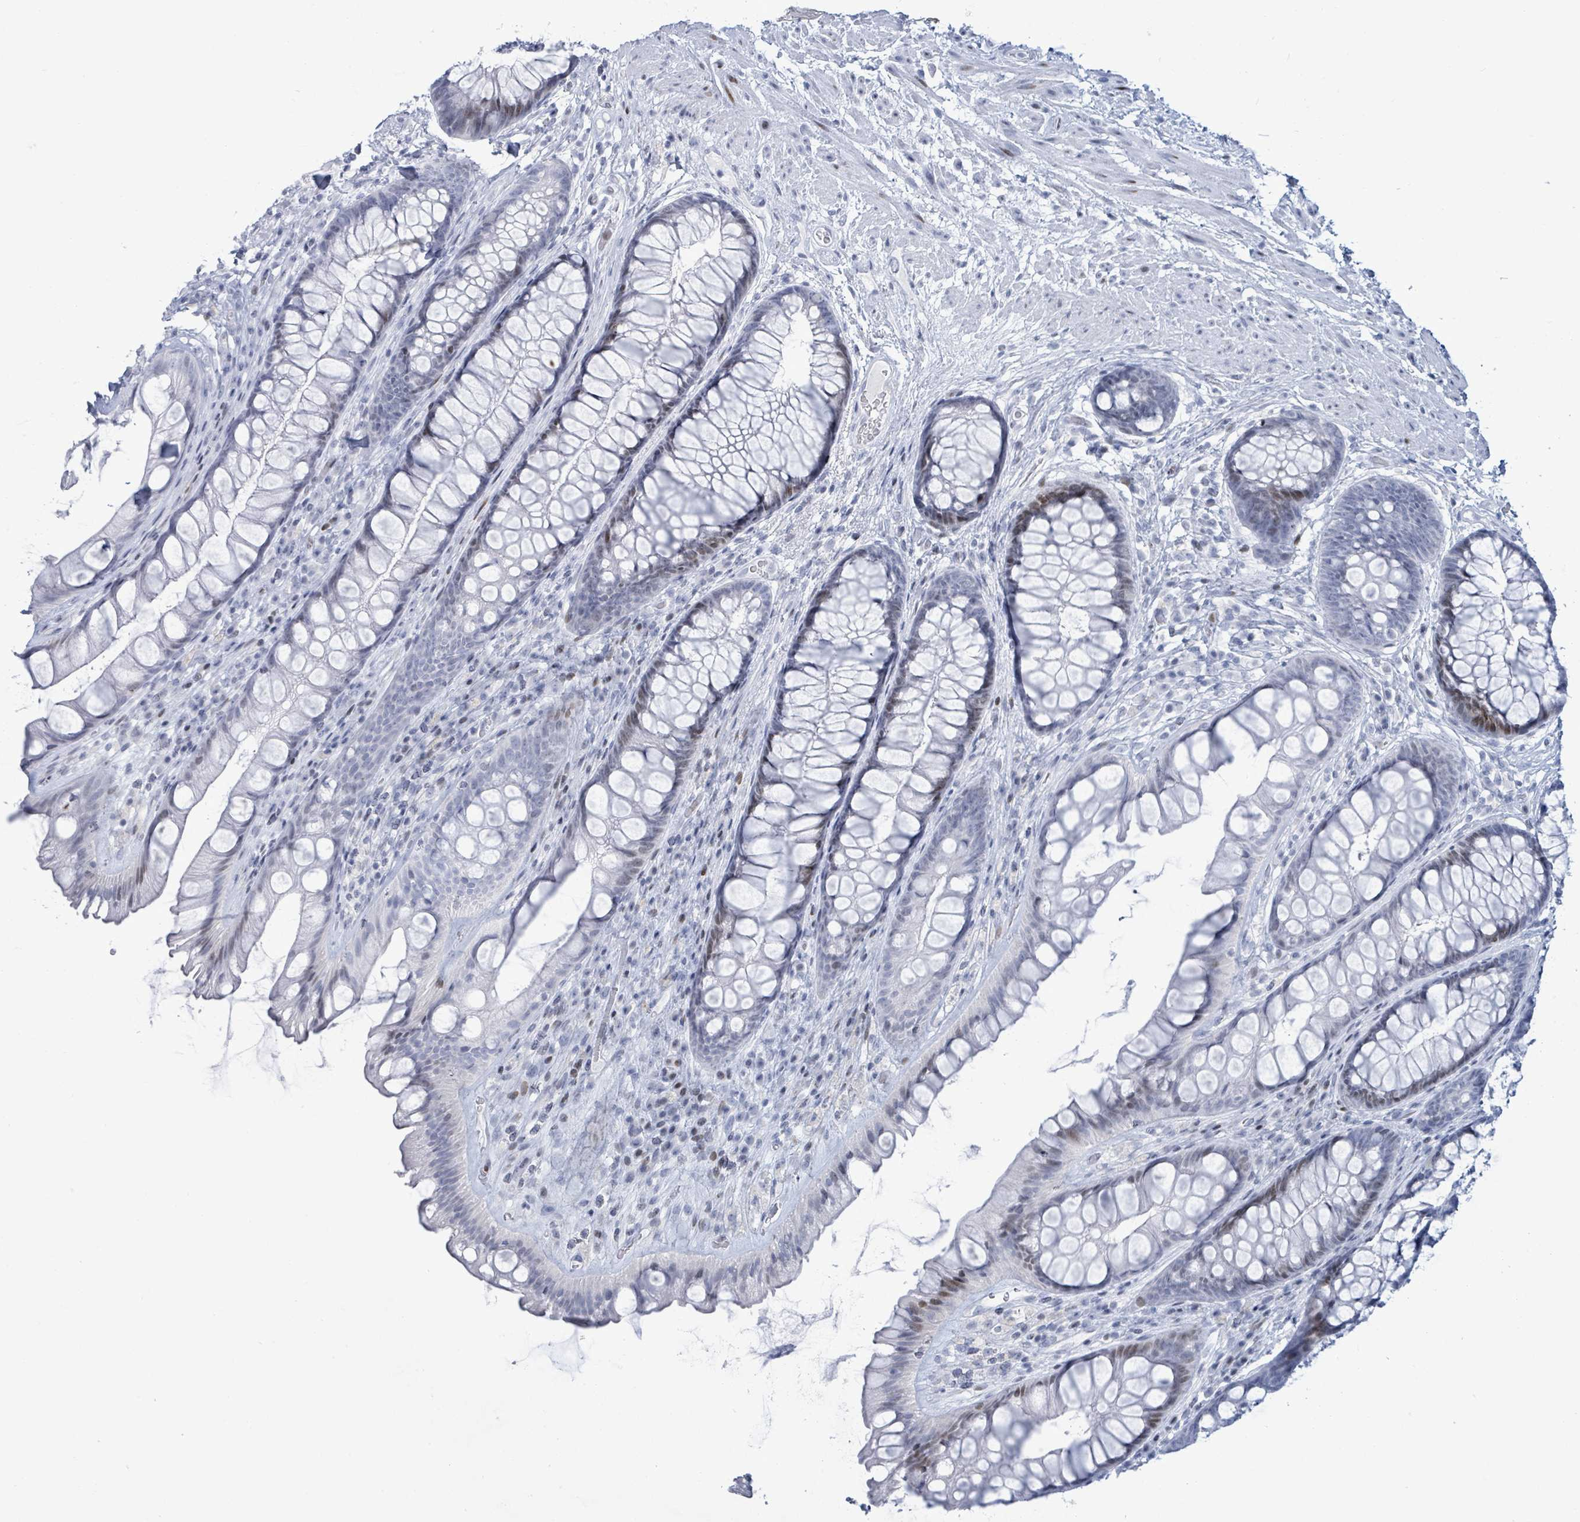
{"staining": {"intensity": "weak", "quantity": "<25%", "location": "nuclear"}, "tissue": "rectum", "cell_type": "Glandular cells", "image_type": "normal", "snomed": [{"axis": "morphology", "description": "Normal tissue, NOS"}, {"axis": "topography", "description": "Rectum"}], "caption": "Immunohistochemistry histopathology image of unremarkable human rectum stained for a protein (brown), which displays no staining in glandular cells.", "gene": "MALL", "patient": {"sex": "male", "age": 74}}